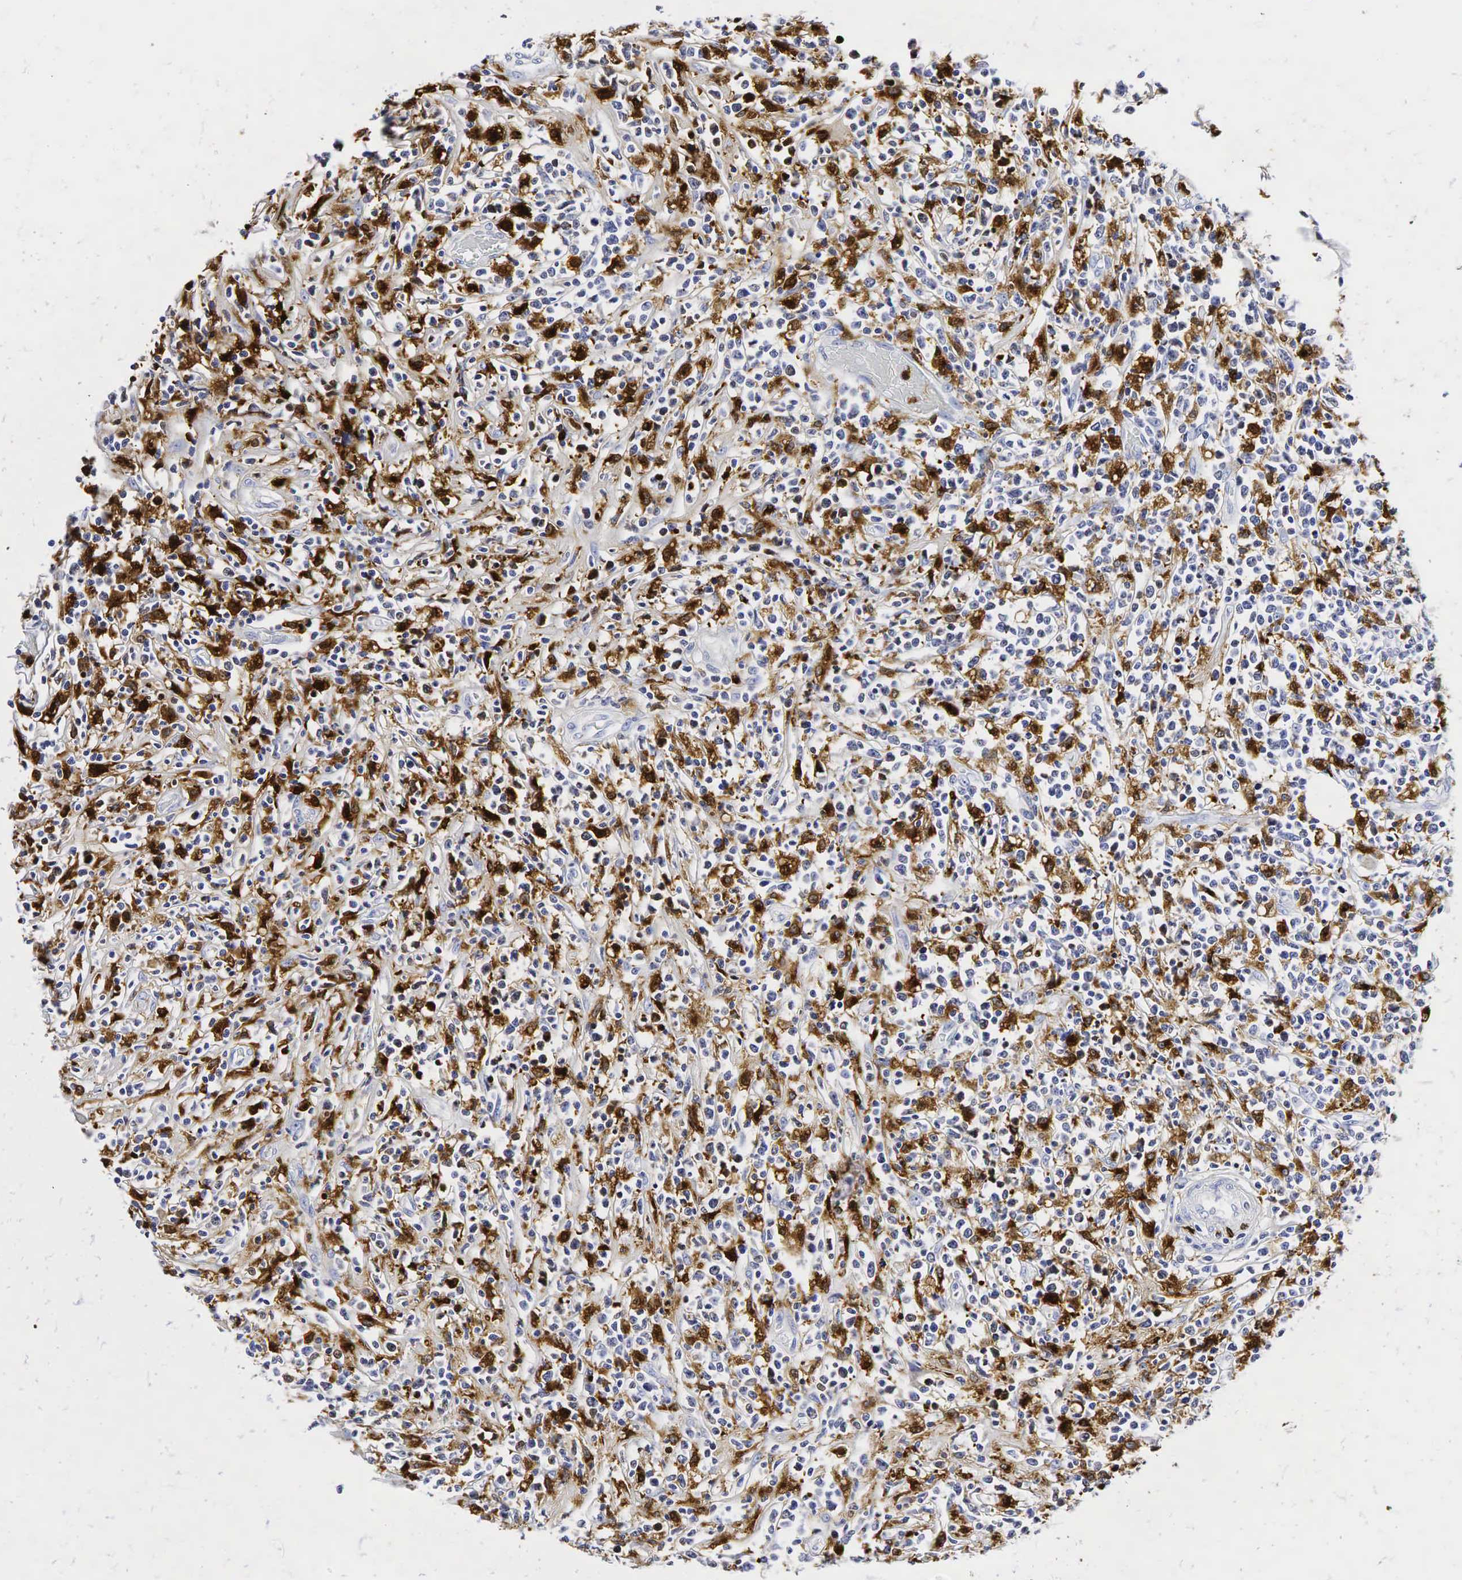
{"staining": {"intensity": "strong", "quantity": "<25%", "location": "cytoplasmic/membranous"}, "tissue": "lymphoma", "cell_type": "Tumor cells", "image_type": "cancer", "snomed": [{"axis": "morphology", "description": "Malignant lymphoma, non-Hodgkin's type, High grade"}, {"axis": "topography", "description": "Colon"}], "caption": "Protein staining of lymphoma tissue demonstrates strong cytoplasmic/membranous staining in about <25% of tumor cells.", "gene": "LYZ", "patient": {"sex": "male", "age": 82}}